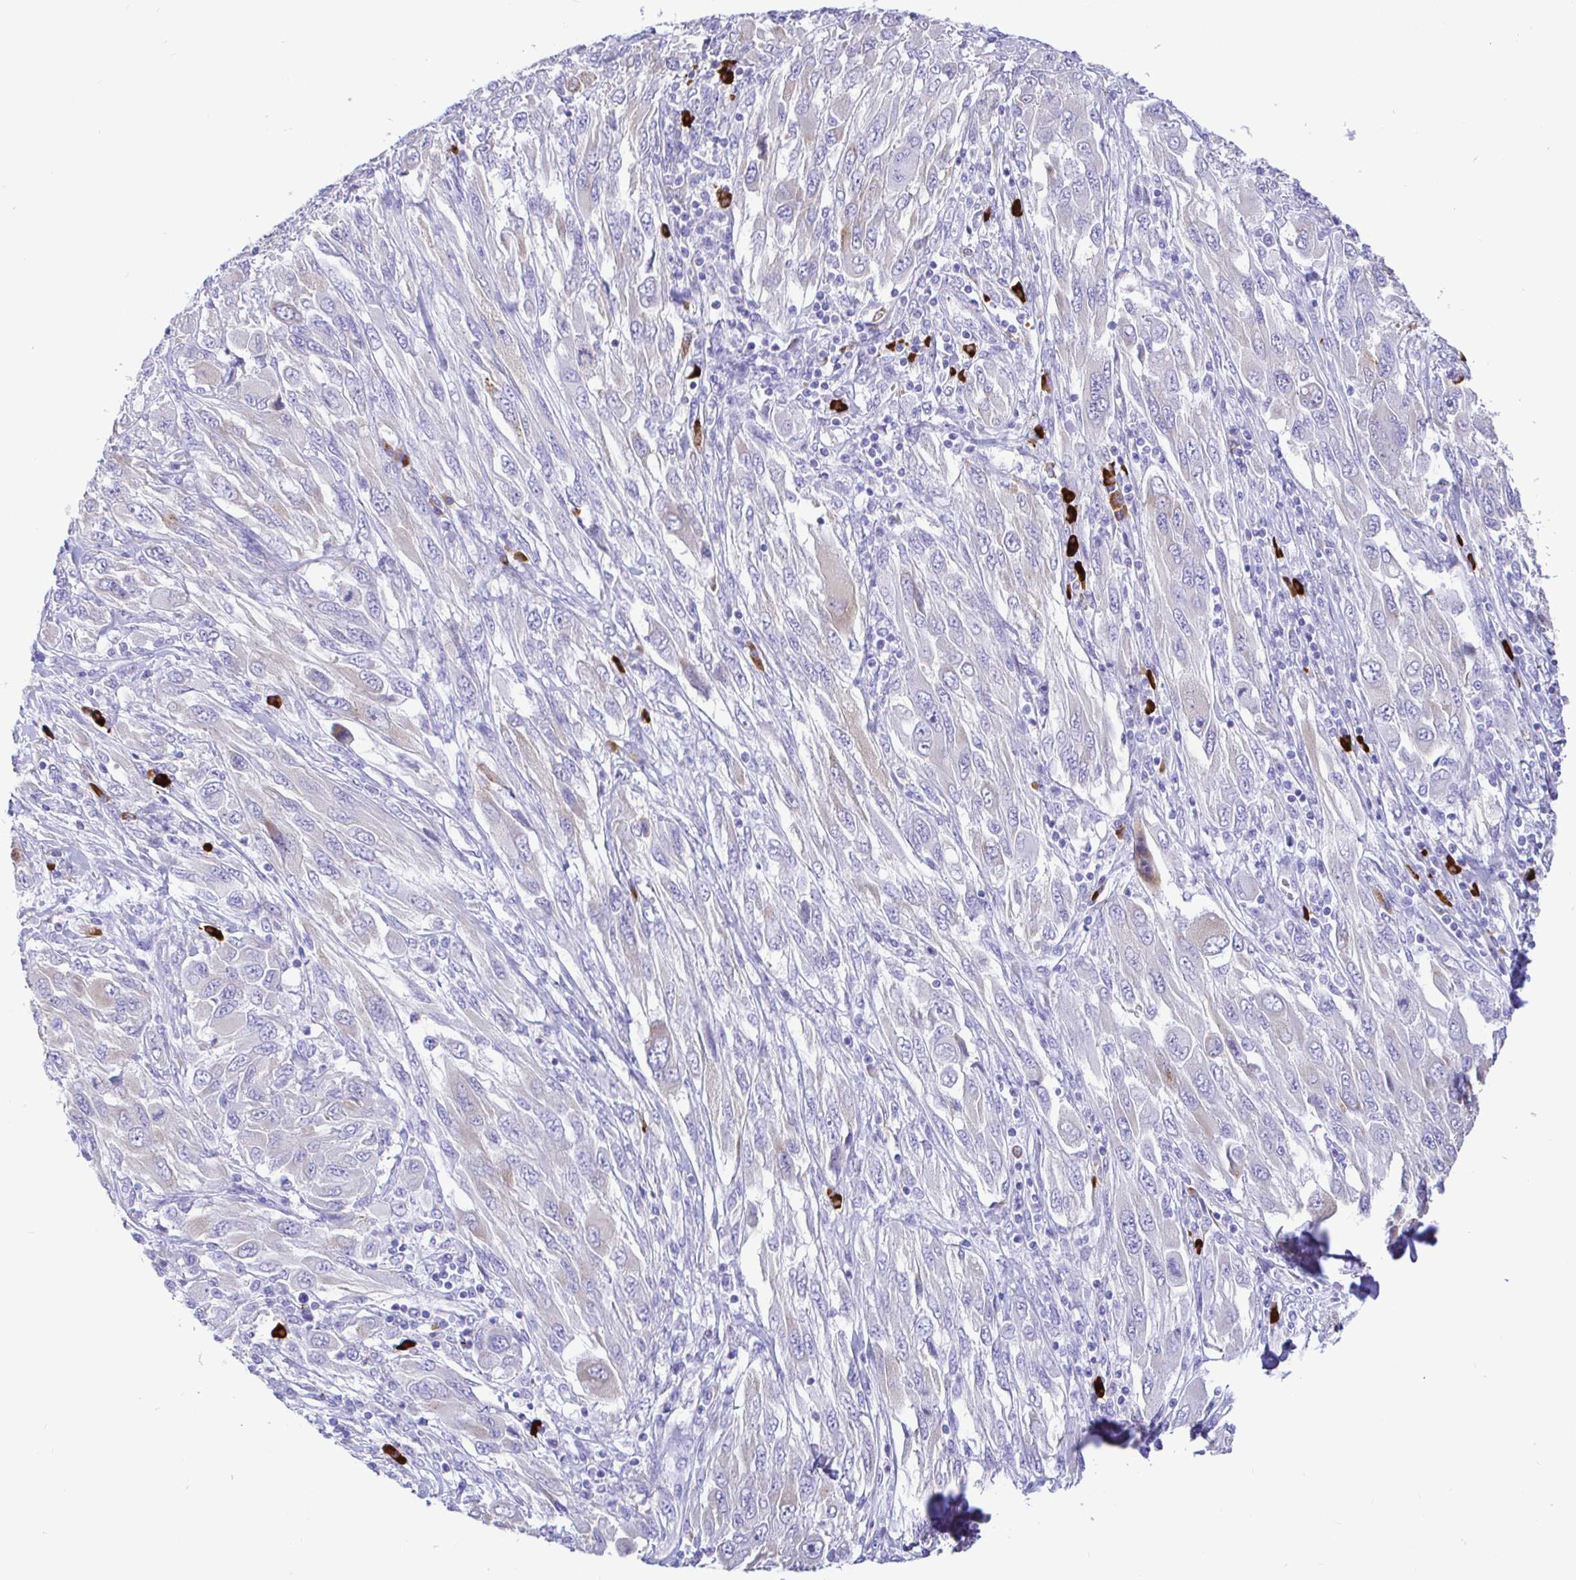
{"staining": {"intensity": "negative", "quantity": "none", "location": "none"}, "tissue": "melanoma", "cell_type": "Tumor cells", "image_type": "cancer", "snomed": [{"axis": "morphology", "description": "Malignant melanoma, NOS"}, {"axis": "topography", "description": "Skin"}], "caption": "Tumor cells show no significant protein positivity in melanoma. Brightfield microscopy of immunohistochemistry (IHC) stained with DAB (brown) and hematoxylin (blue), captured at high magnification.", "gene": "CCDC62", "patient": {"sex": "female", "age": 91}}